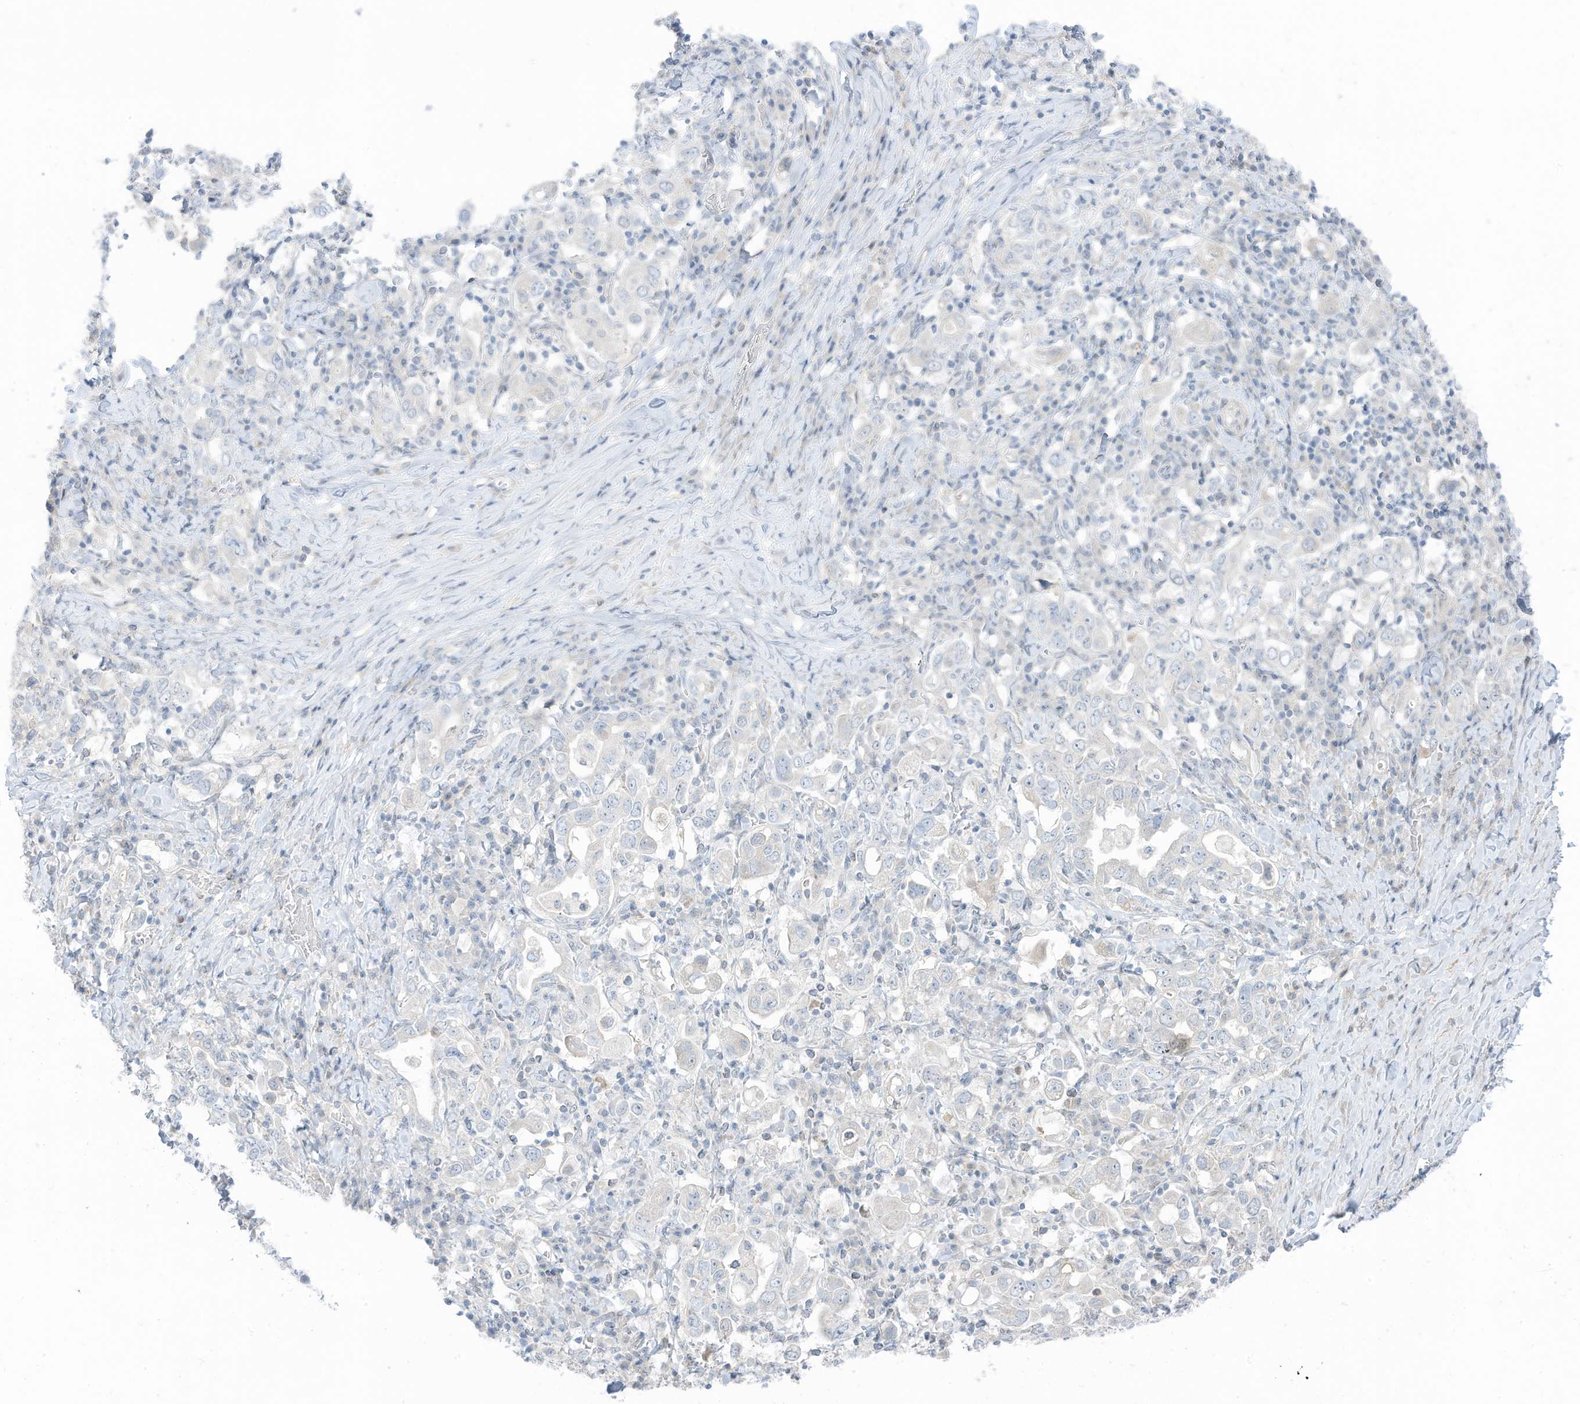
{"staining": {"intensity": "negative", "quantity": "none", "location": "none"}, "tissue": "stomach cancer", "cell_type": "Tumor cells", "image_type": "cancer", "snomed": [{"axis": "morphology", "description": "Adenocarcinoma, NOS"}, {"axis": "topography", "description": "Stomach, upper"}], "caption": "Immunohistochemical staining of human stomach cancer reveals no significant staining in tumor cells. The staining was performed using DAB to visualize the protein expression in brown, while the nuclei were stained in blue with hematoxylin (Magnification: 20x).", "gene": "ASPRV1", "patient": {"sex": "male", "age": 62}}